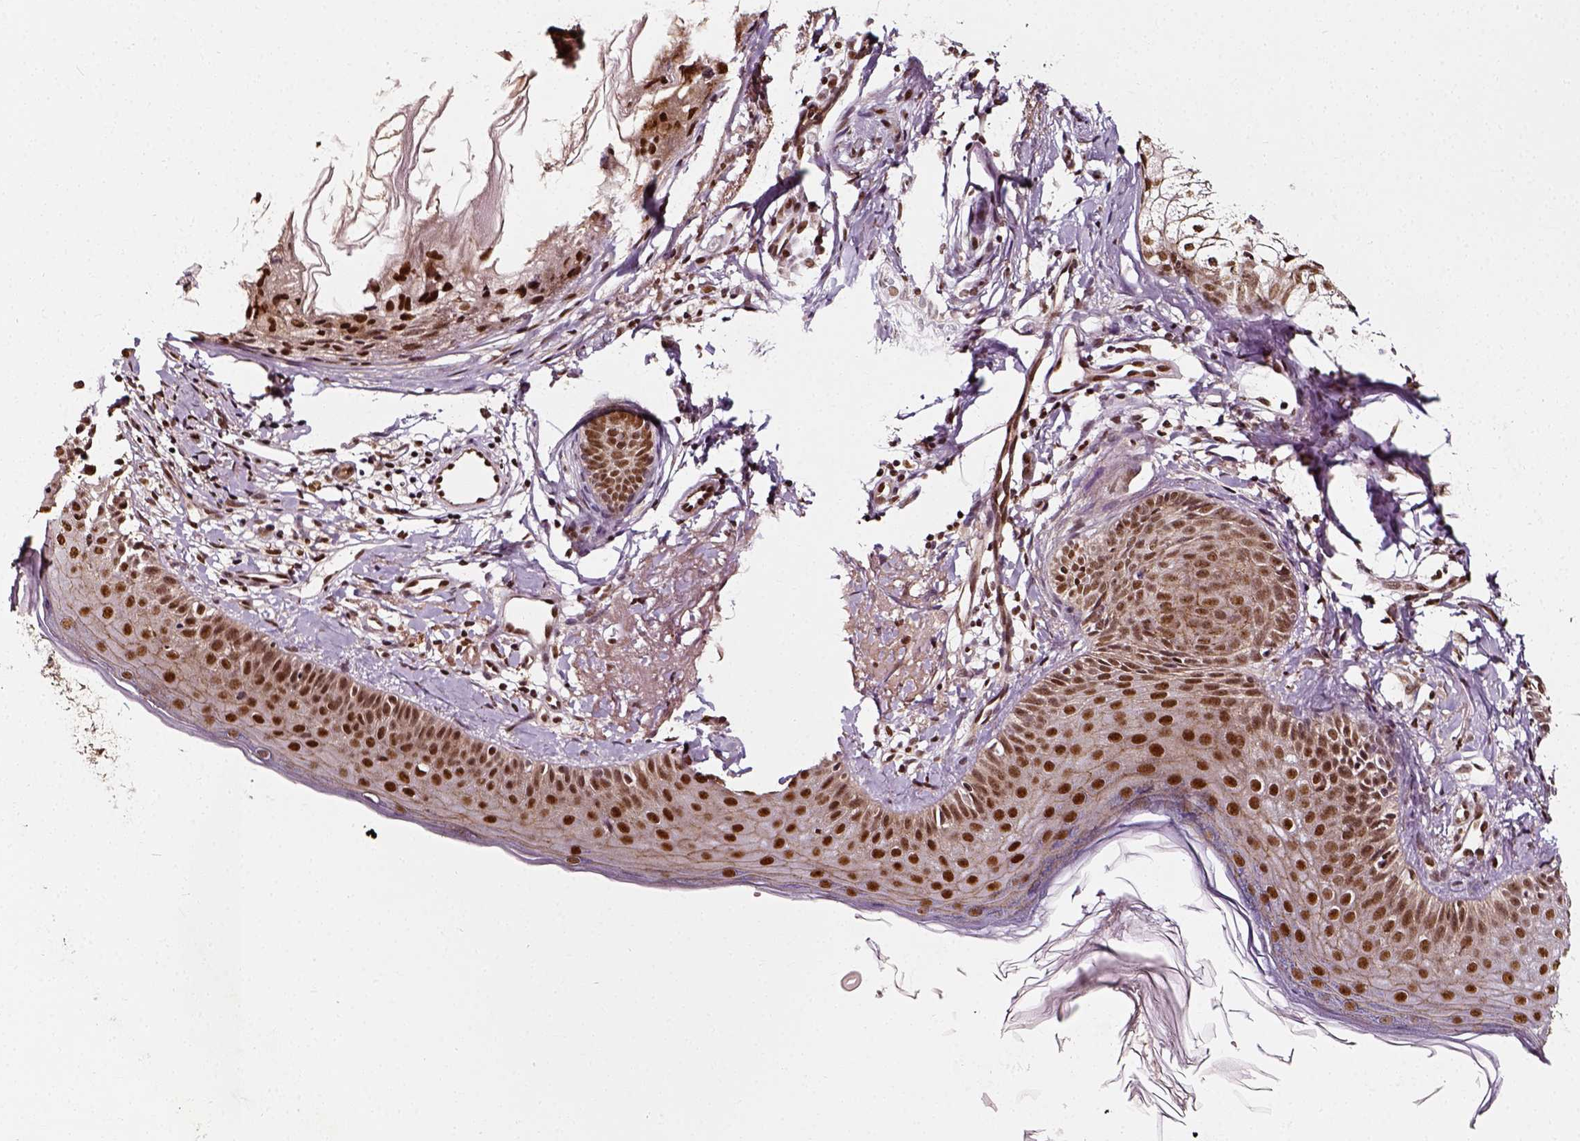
{"staining": {"intensity": "moderate", "quantity": ">75%", "location": "nuclear"}, "tissue": "skin cancer", "cell_type": "Tumor cells", "image_type": "cancer", "snomed": [{"axis": "morphology", "description": "Basal cell carcinoma"}, {"axis": "topography", "description": "Skin"}], "caption": "Immunohistochemistry (IHC) photomicrograph of neoplastic tissue: skin basal cell carcinoma stained using IHC exhibits medium levels of moderate protein expression localized specifically in the nuclear of tumor cells, appearing as a nuclear brown color.", "gene": "NACC1", "patient": {"sex": "female", "age": 74}}